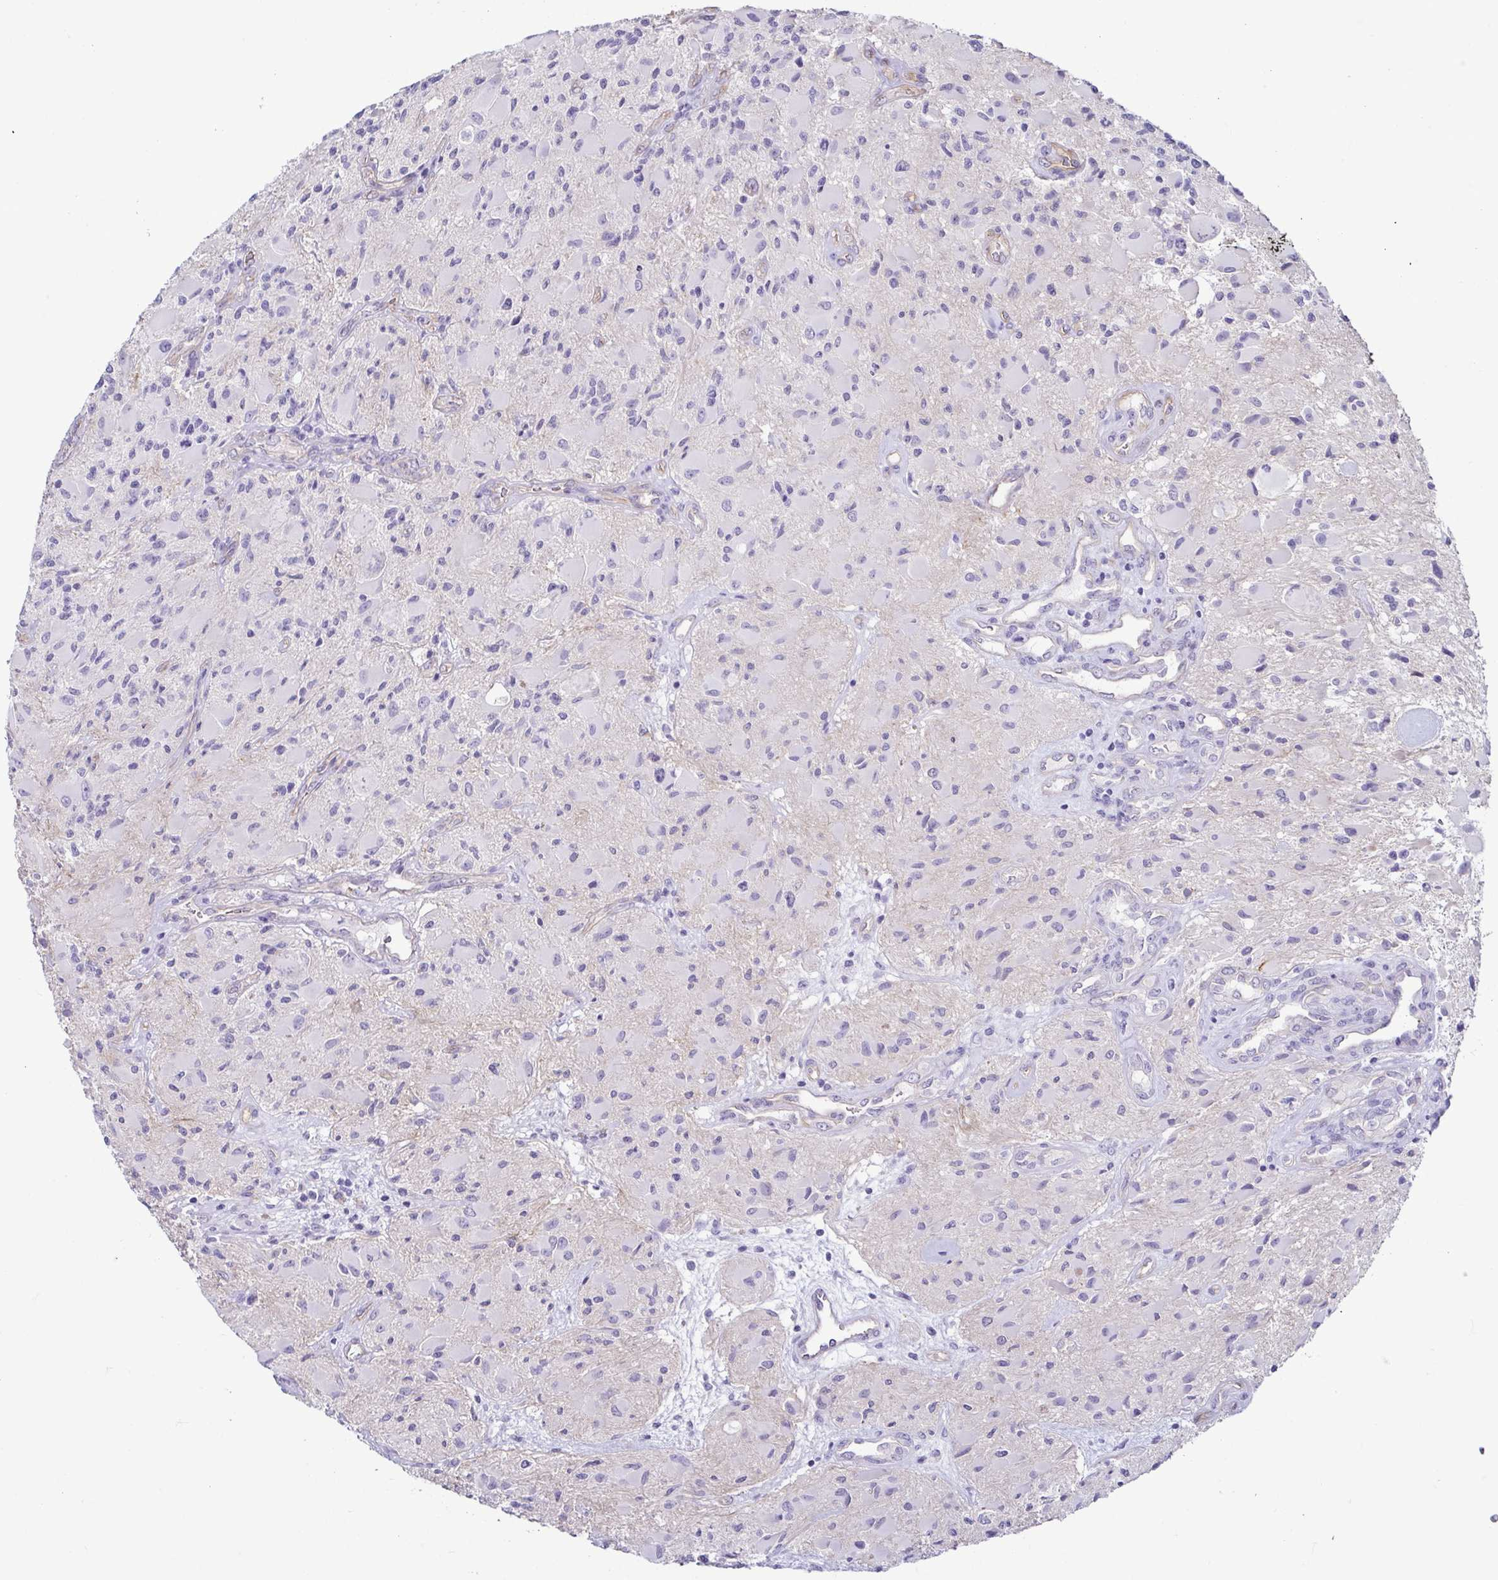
{"staining": {"intensity": "negative", "quantity": "none", "location": "none"}, "tissue": "glioma", "cell_type": "Tumor cells", "image_type": "cancer", "snomed": [{"axis": "morphology", "description": "Glioma, malignant, High grade"}, {"axis": "topography", "description": "Brain"}], "caption": "This is an IHC image of glioma. There is no staining in tumor cells.", "gene": "CASP14", "patient": {"sex": "female", "age": 65}}